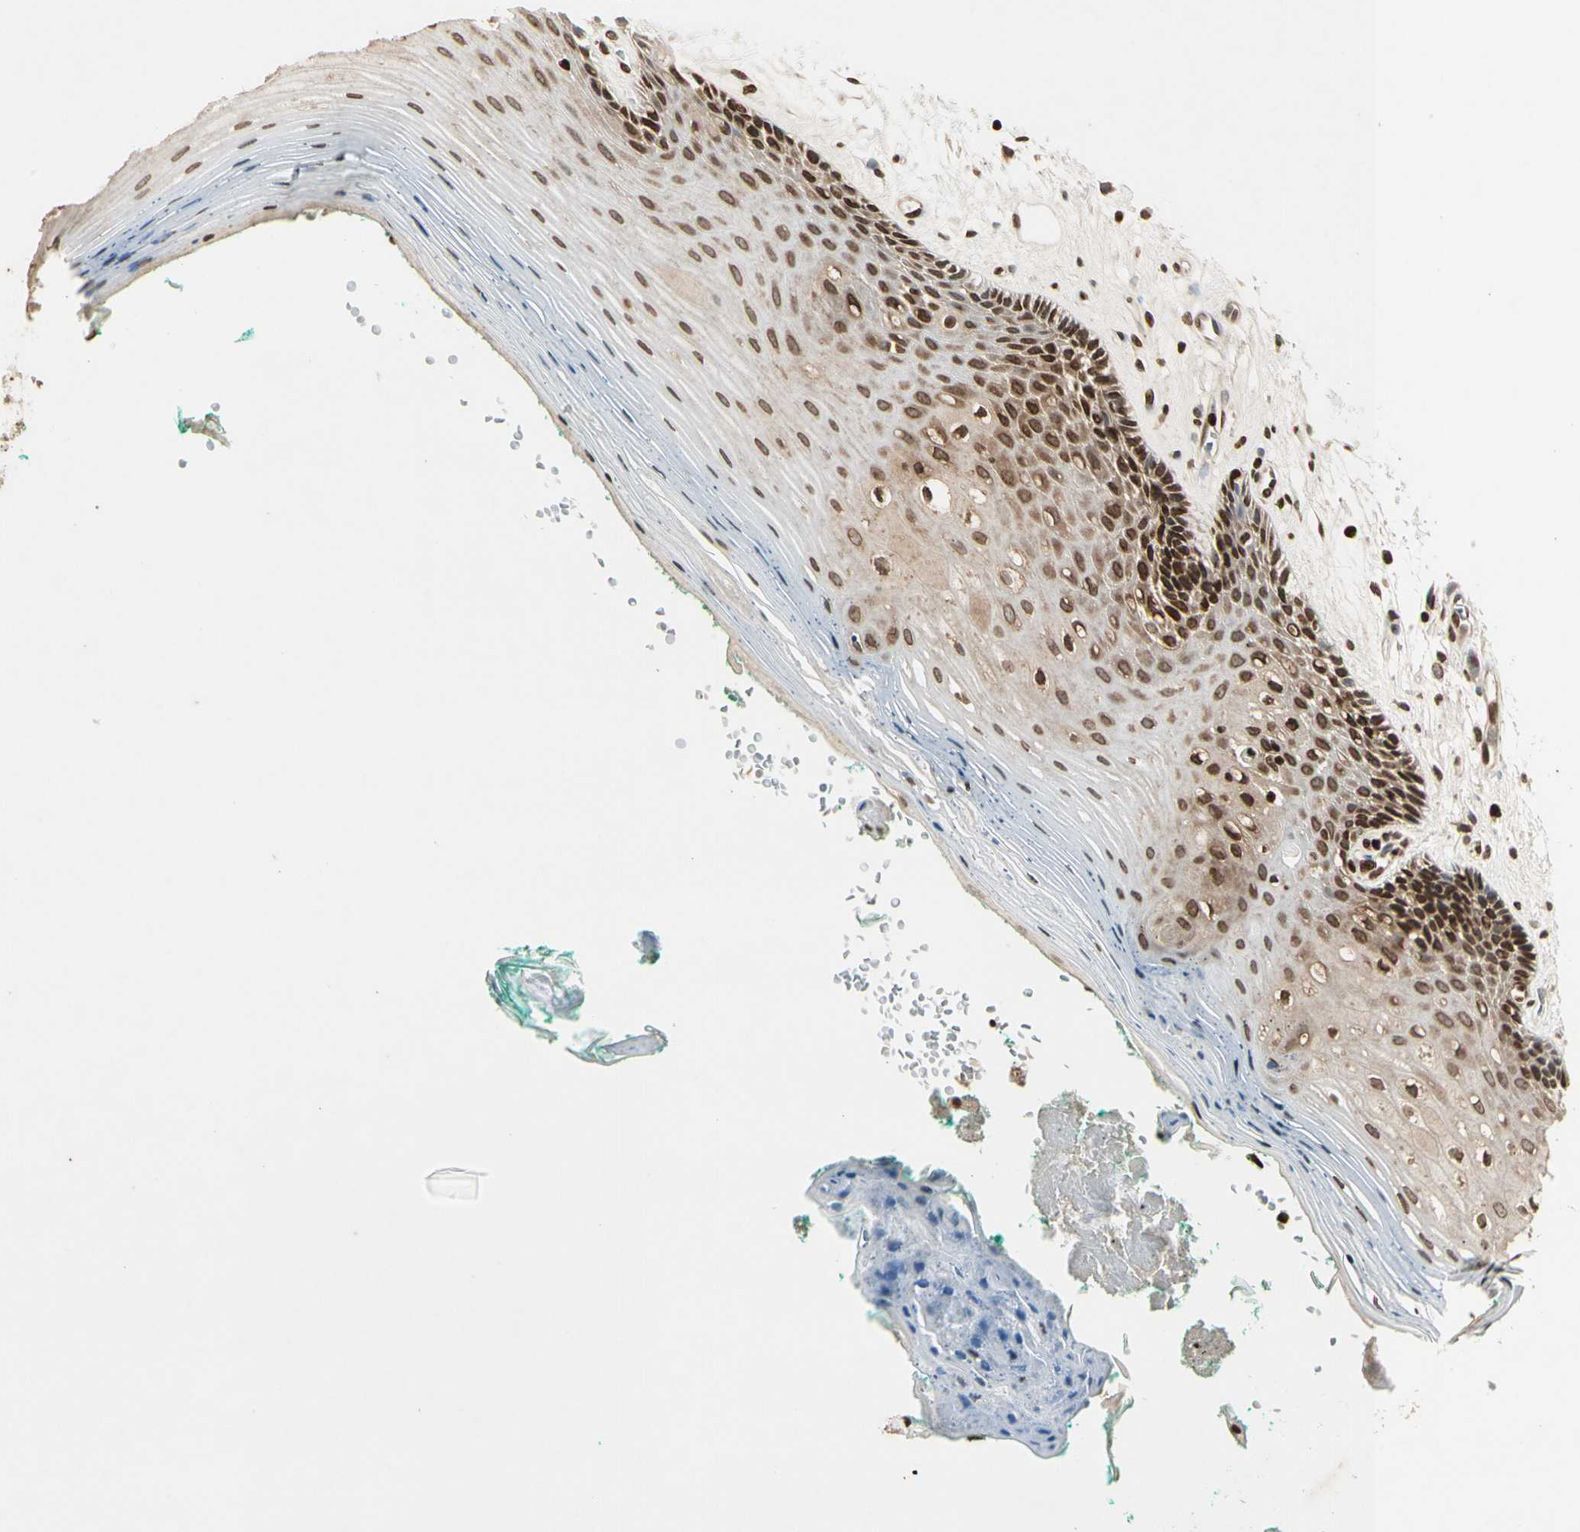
{"staining": {"intensity": "strong", "quantity": "25%-75%", "location": "cytoplasmic/membranous,nuclear"}, "tissue": "oral mucosa", "cell_type": "Squamous epithelial cells", "image_type": "normal", "snomed": [{"axis": "morphology", "description": "Normal tissue, NOS"}, {"axis": "topography", "description": "Skeletal muscle"}, {"axis": "topography", "description": "Oral tissue"}, {"axis": "topography", "description": "Peripheral nerve tissue"}], "caption": "DAB (3,3'-diaminobenzidine) immunohistochemical staining of unremarkable human oral mucosa exhibits strong cytoplasmic/membranous,nuclear protein positivity in about 25%-75% of squamous epithelial cells. (Stains: DAB in brown, nuclei in blue, Microscopy: brightfield microscopy at high magnification).", "gene": "RORA", "patient": {"sex": "female", "age": 84}}